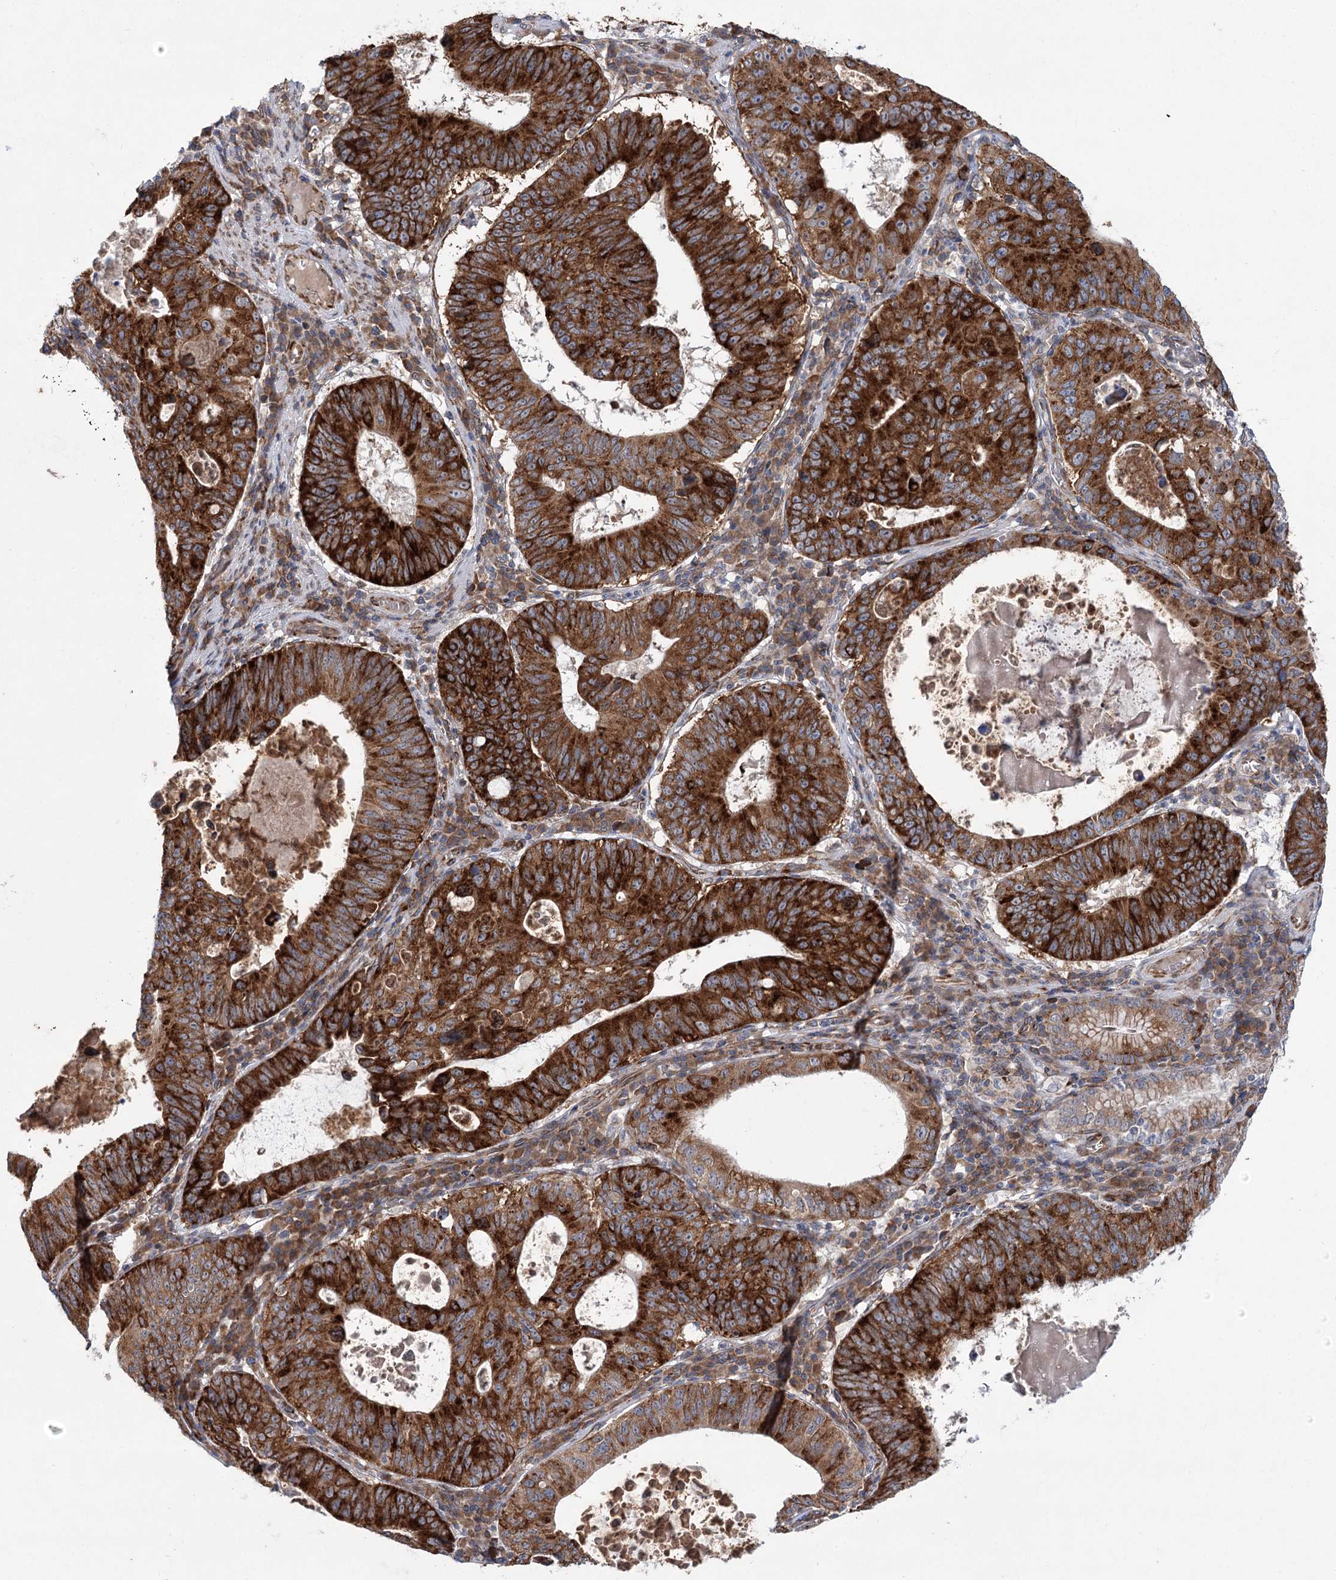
{"staining": {"intensity": "strong", "quantity": ">75%", "location": "cytoplasmic/membranous"}, "tissue": "stomach cancer", "cell_type": "Tumor cells", "image_type": "cancer", "snomed": [{"axis": "morphology", "description": "Adenocarcinoma, NOS"}, {"axis": "topography", "description": "Stomach"}], "caption": "Brown immunohistochemical staining in human stomach adenocarcinoma shows strong cytoplasmic/membranous staining in about >75% of tumor cells. The protein of interest is stained brown, and the nuclei are stained in blue (DAB (3,3'-diaminobenzidine) IHC with brightfield microscopy, high magnification).", "gene": "VWA2", "patient": {"sex": "male", "age": 59}}